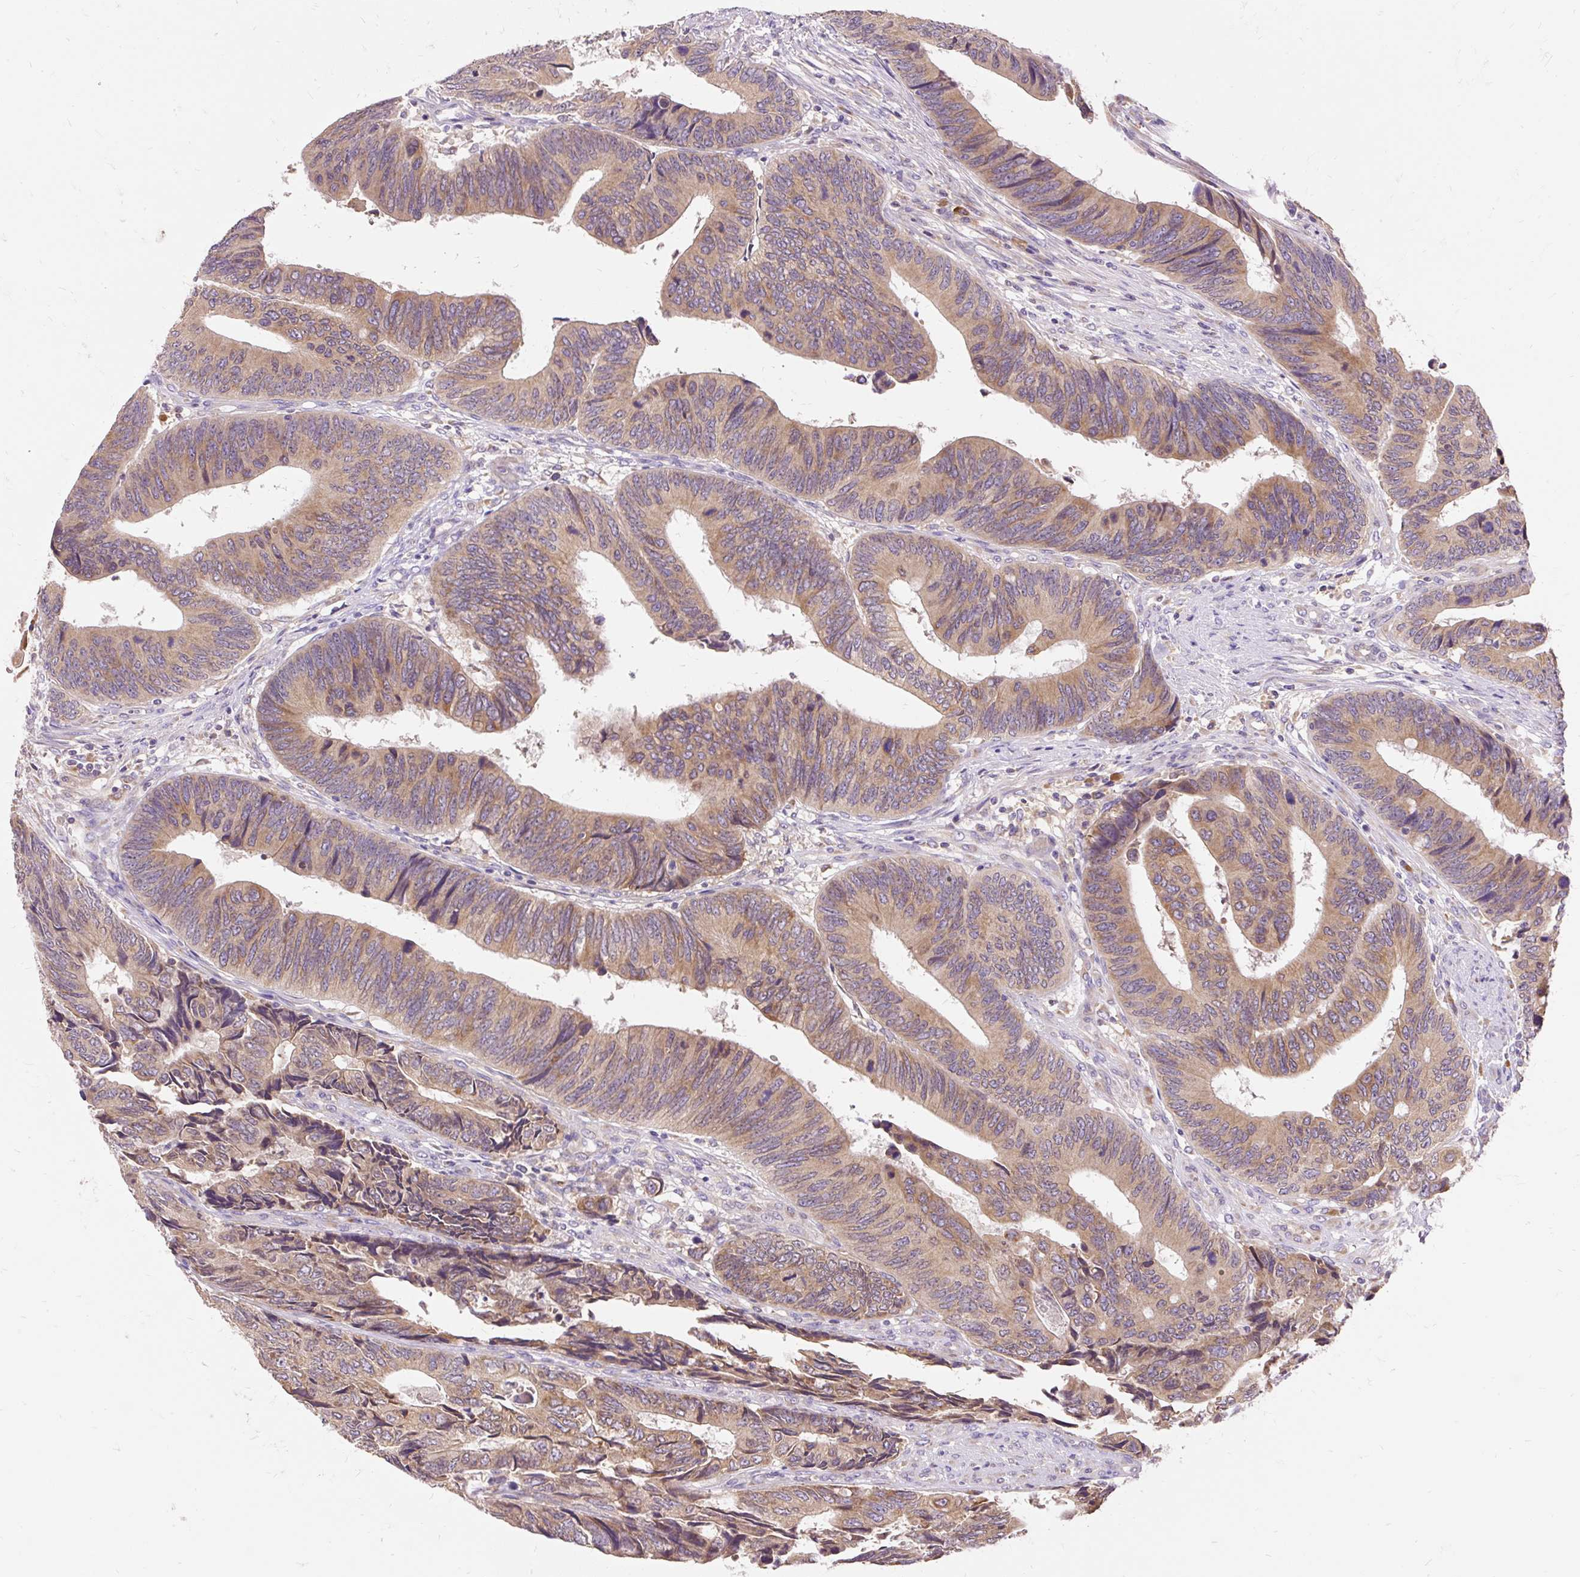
{"staining": {"intensity": "moderate", "quantity": ">75%", "location": "cytoplasmic/membranous"}, "tissue": "colorectal cancer", "cell_type": "Tumor cells", "image_type": "cancer", "snomed": [{"axis": "morphology", "description": "Adenocarcinoma, NOS"}, {"axis": "topography", "description": "Colon"}], "caption": "Immunohistochemistry (DAB) staining of adenocarcinoma (colorectal) shows moderate cytoplasmic/membranous protein expression in about >75% of tumor cells.", "gene": "SEC63", "patient": {"sex": "male", "age": 87}}